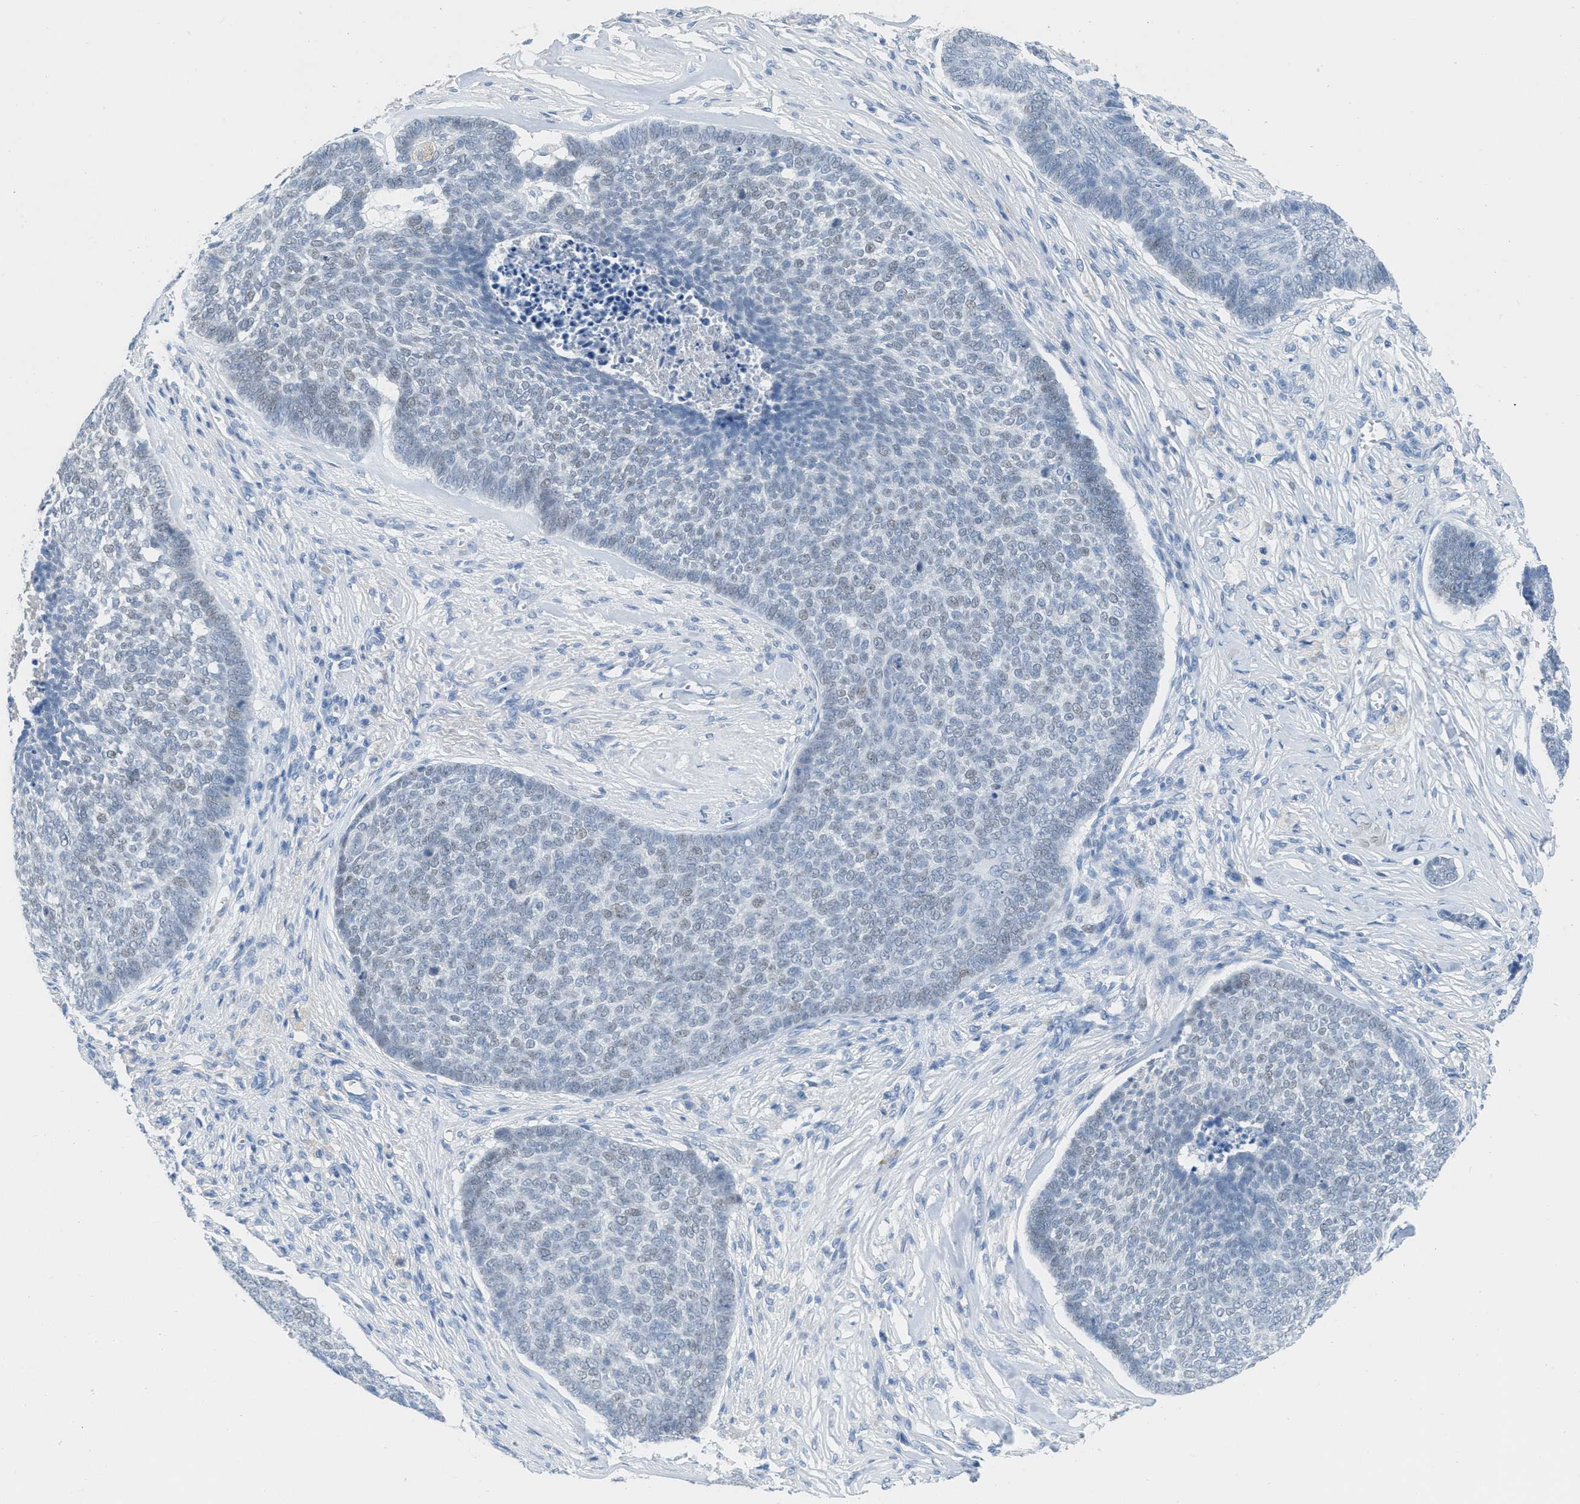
{"staining": {"intensity": "negative", "quantity": "none", "location": "none"}, "tissue": "skin cancer", "cell_type": "Tumor cells", "image_type": "cancer", "snomed": [{"axis": "morphology", "description": "Basal cell carcinoma"}, {"axis": "topography", "description": "Skin"}], "caption": "IHC histopathology image of skin cancer stained for a protein (brown), which reveals no positivity in tumor cells.", "gene": "HSF2", "patient": {"sex": "male", "age": 84}}